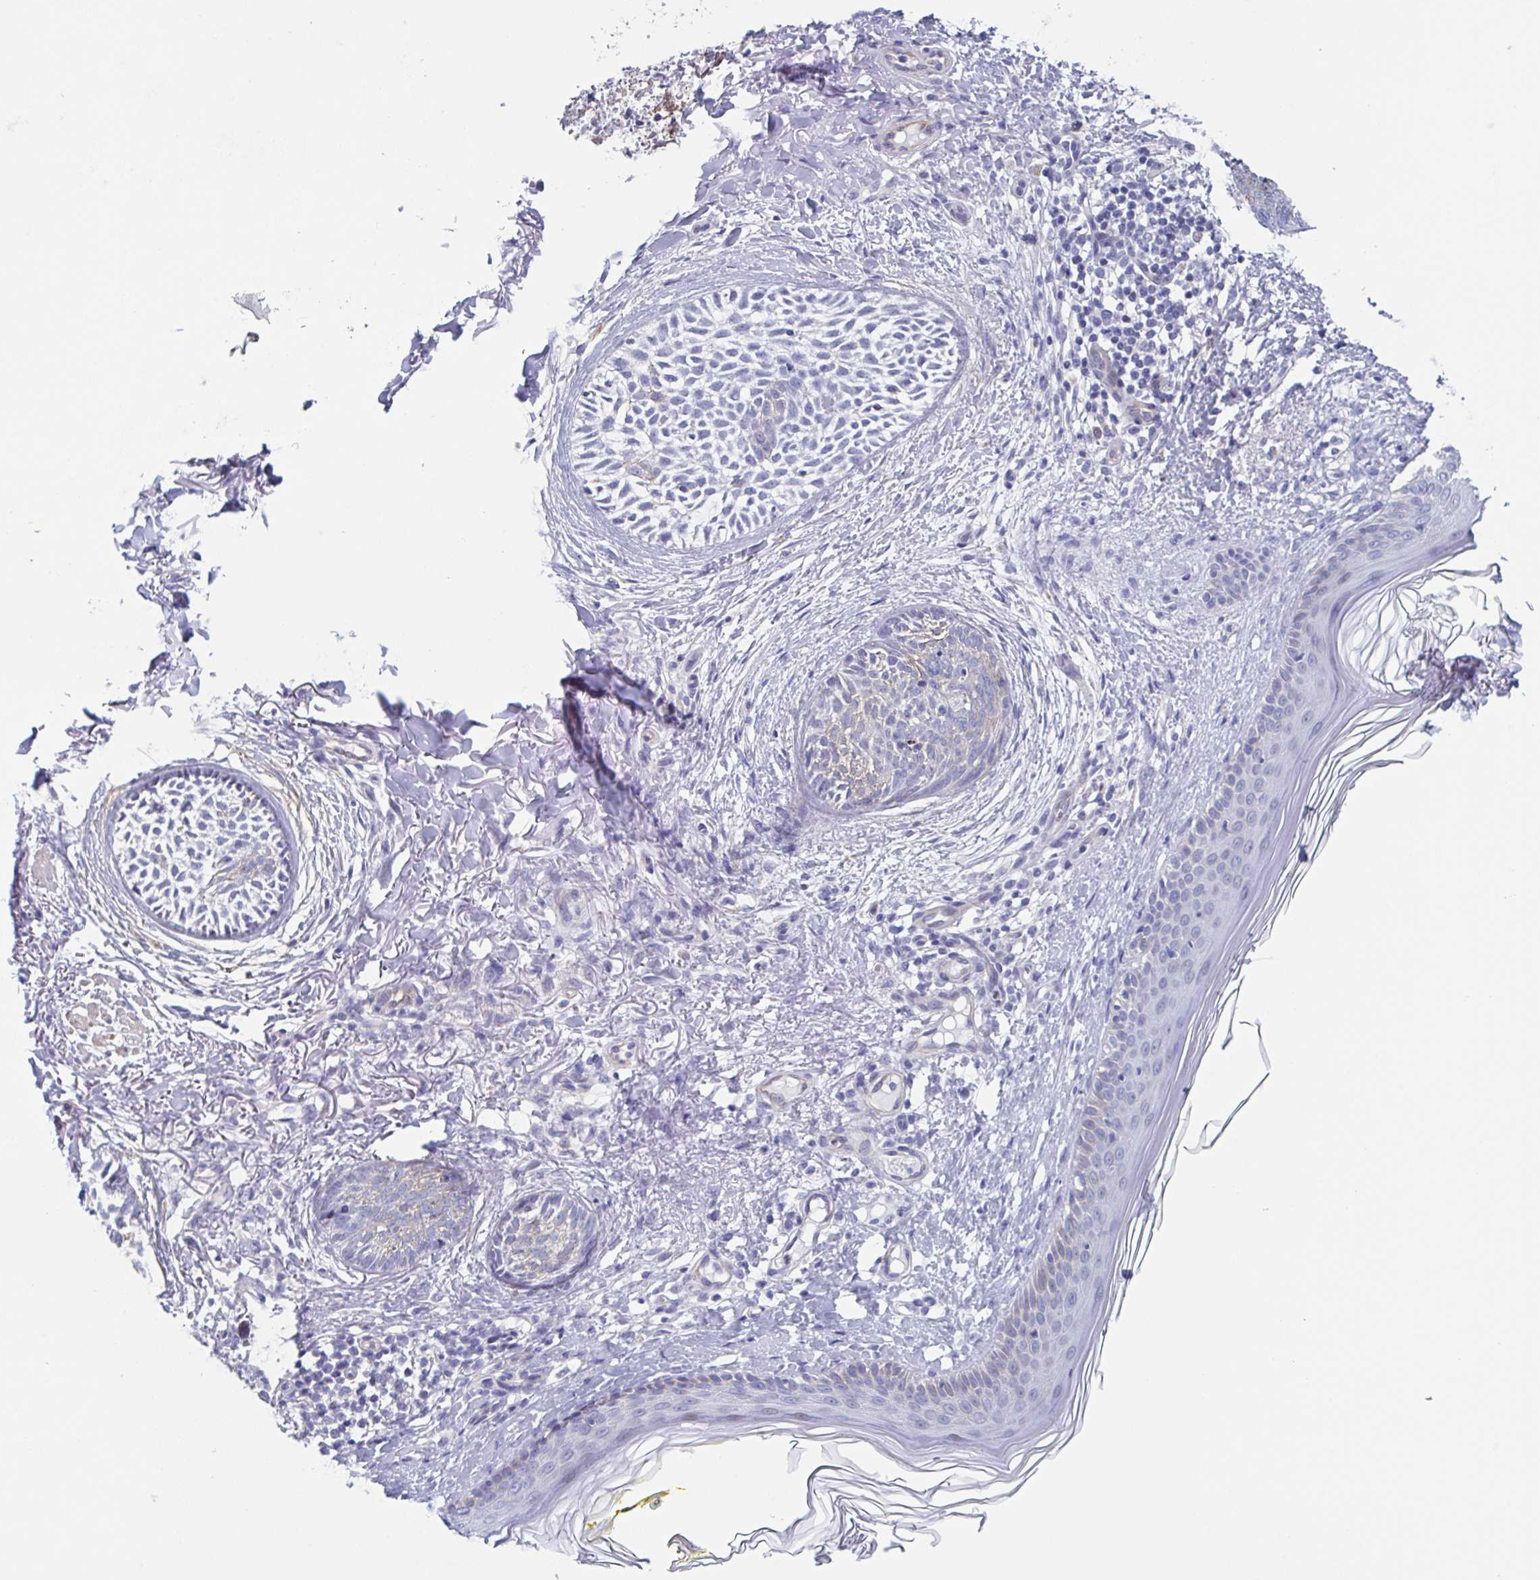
{"staining": {"intensity": "negative", "quantity": "none", "location": "none"}, "tissue": "skin cancer", "cell_type": "Tumor cells", "image_type": "cancer", "snomed": [{"axis": "morphology", "description": "Basal cell carcinoma"}, {"axis": "topography", "description": "Skin"}], "caption": "Micrograph shows no significant protein expression in tumor cells of basal cell carcinoma (skin).", "gene": "PBOV1", "patient": {"sex": "female", "age": 68}}